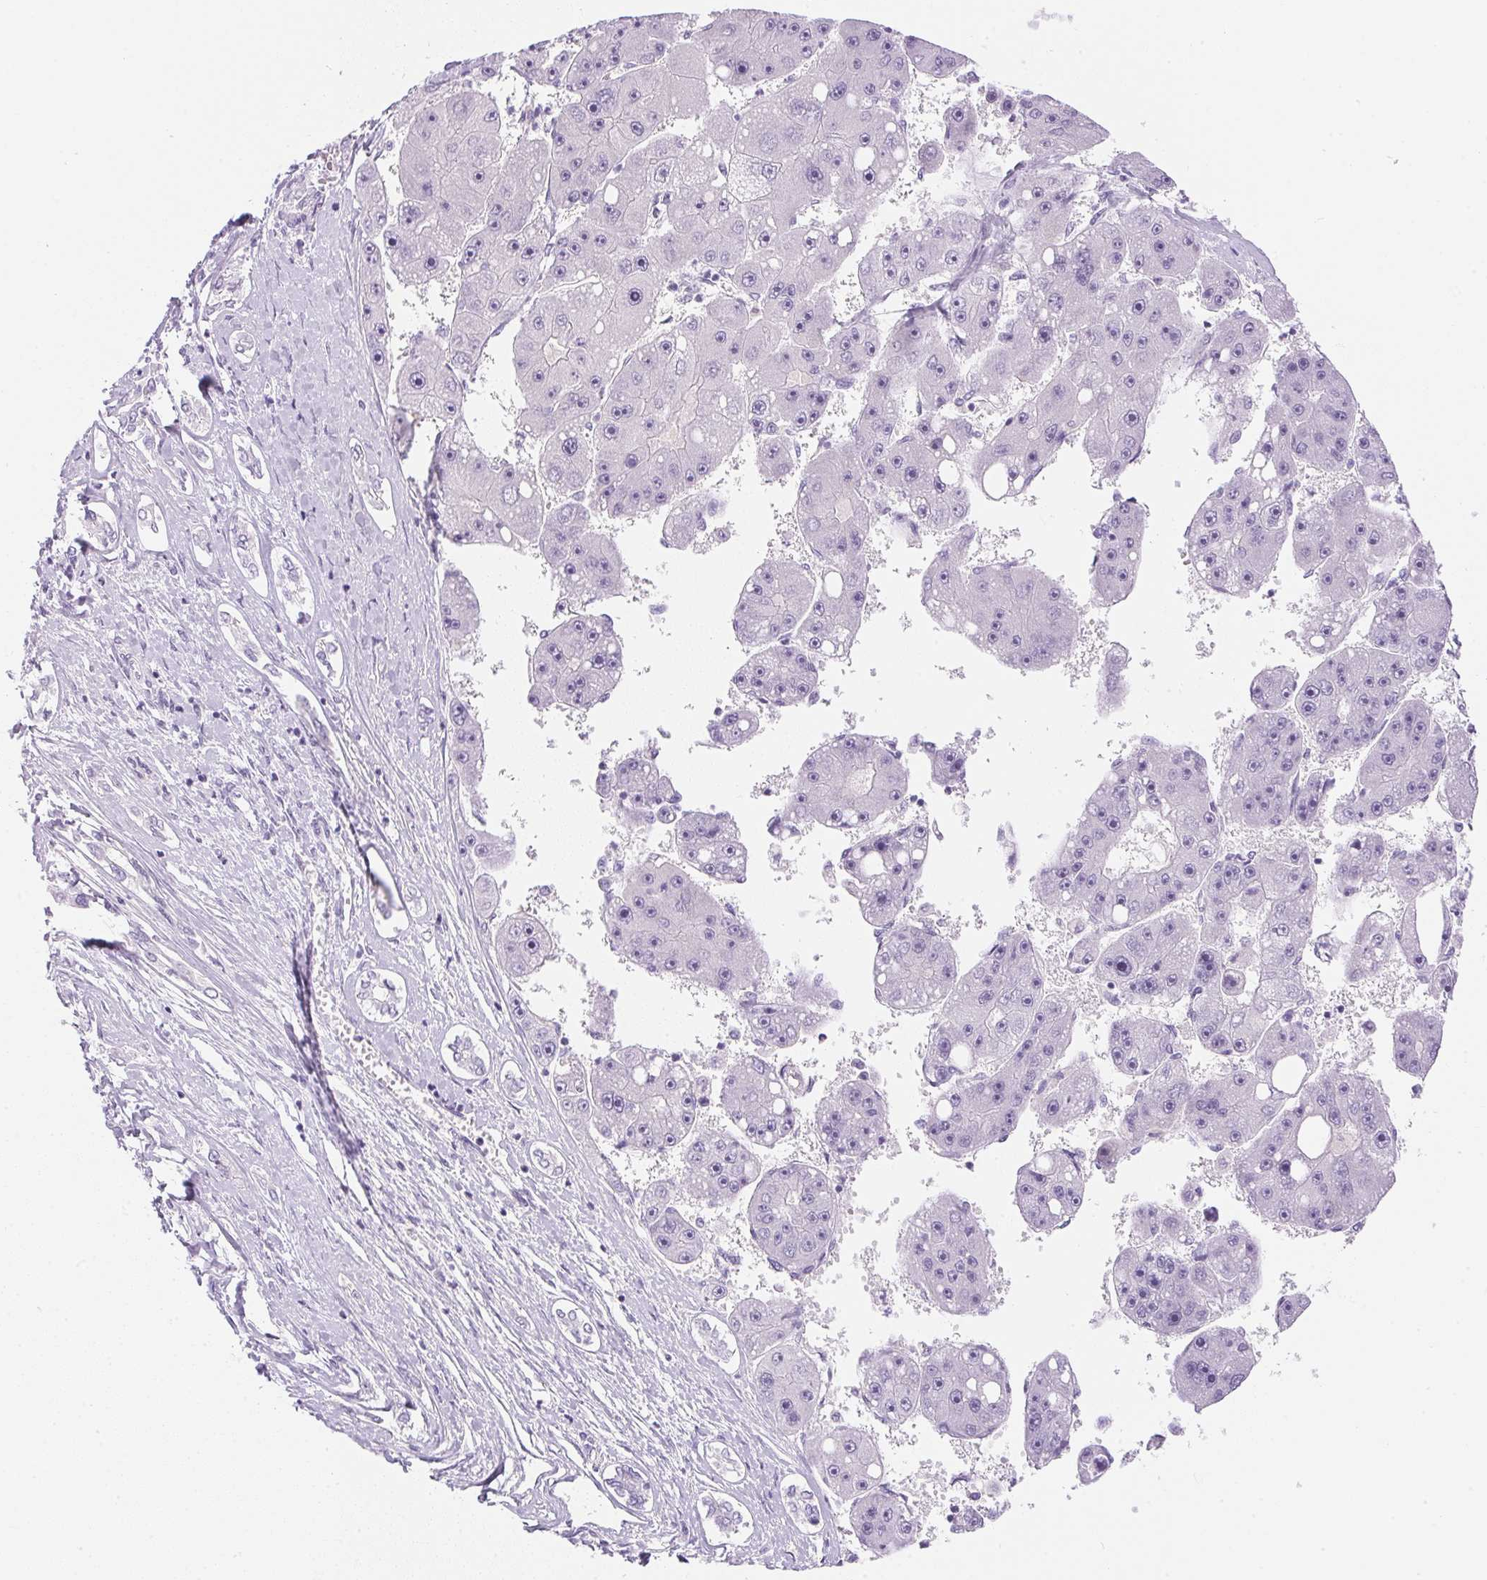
{"staining": {"intensity": "negative", "quantity": "none", "location": "none"}, "tissue": "liver cancer", "cell_type": "Tumor cells", "image_type": "cancer", "snomed": [{"axis": "morphology", "description": "Carcinoma, Hepatocellular, NOS"}, {"axis": "topography", "description": "Liver"}], "caption": "This is a histopathology image of IHC staining of liver hepatocellular carcinoma, which shows no expression in tumor cells.", "gene": "CTRL", "patient": {"sex": "female", "age": 61}}